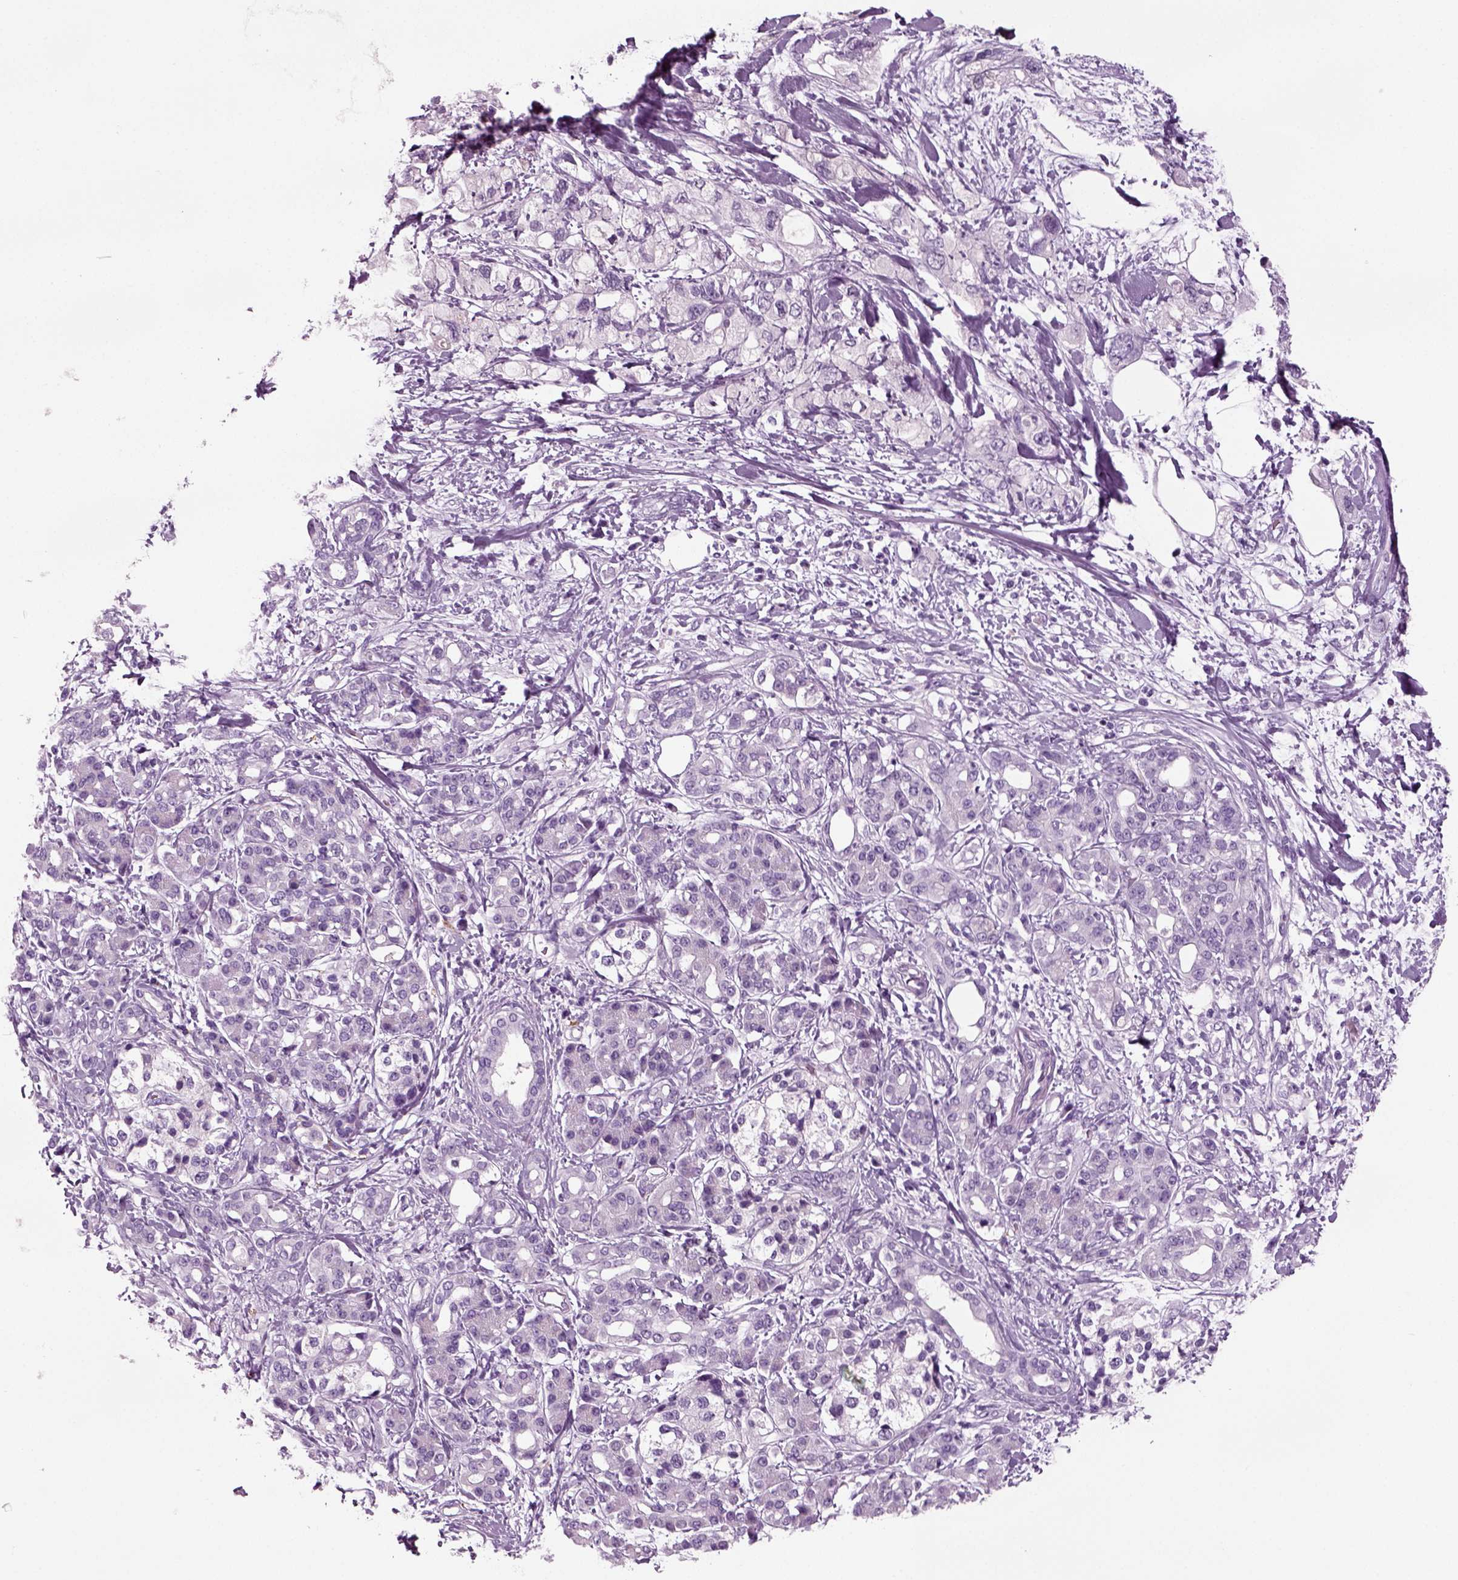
{"staining": {"intensity": "negative", "quantity": "none", "location": "none"}, "tissue": "pancreatic cancer", "cell_type": "Tumor cells", "image_type": "cancer", "snomed": [{"axis": "morphology", "description": "Adenocarcinoma, NOS"}, {"axis": "topography", "description": "Pancreas"}], "caption": "IHC of human adenocarcinoma (pancreatic) demonstrates no expression in tumor cells.", "gene": "CRABP1", "patient": {"sex": "female", "age": 56}}